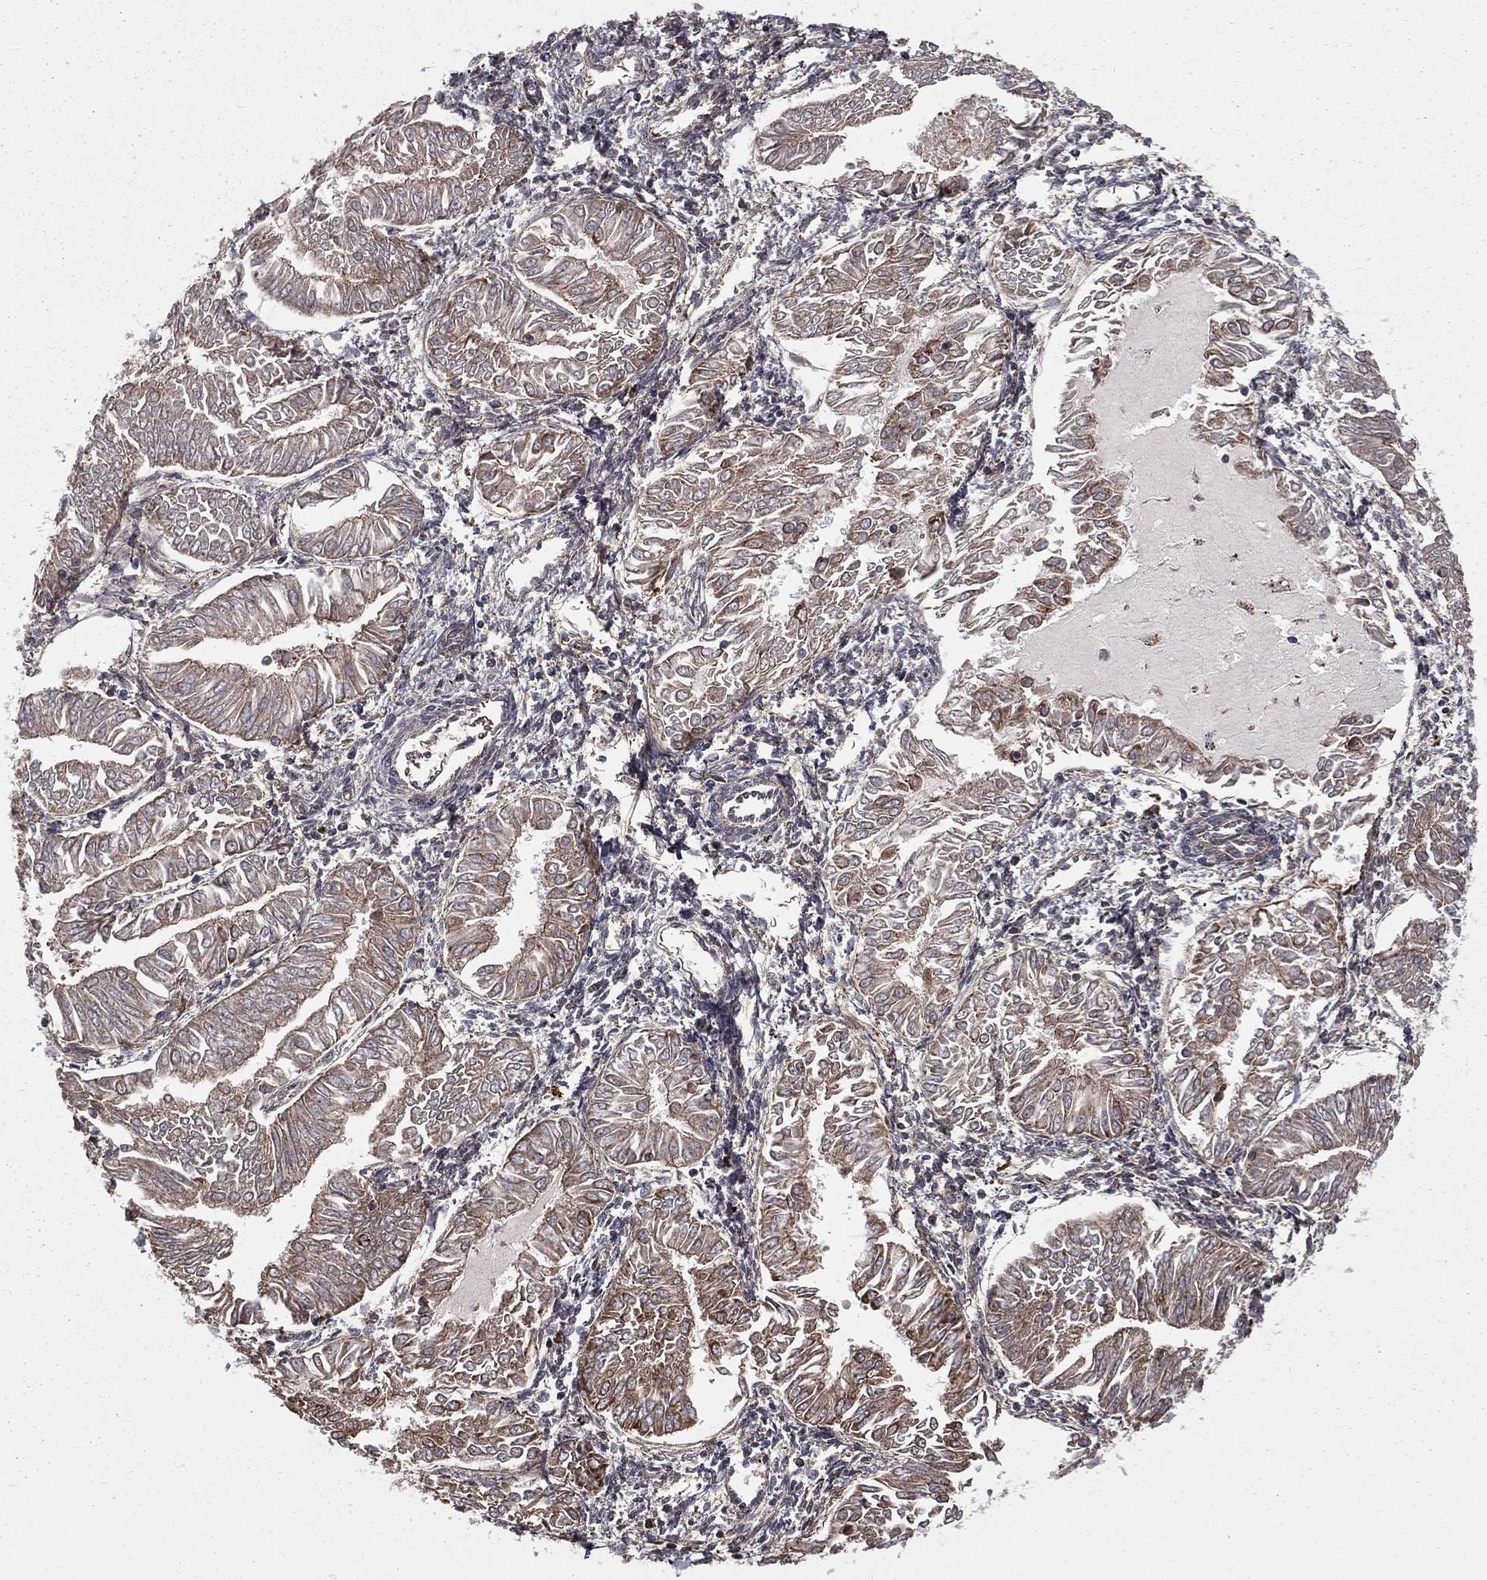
{"staining": {"intensity": "moderate", "quantity": "25%-75%", "location": "cytoplasmic/membranous"}, "tissue": "endometrial cancer", "cell_type": "Tumor cells", "image_type": "cancer", "snomed": [{"axis": "morphology", "description": "Adenocarcinoma, NOS"}, {"axis": "topography", "description": "Endometrium"}], "caption": "Protein expression by immunohistochemistry exhibits moderate cytoplasmic/membranous expression in approximately 25%-75% of tumor cells in endometrial cancer.", "gene": "OLFML1", "patient": {"sex": "female", "age": 53}}